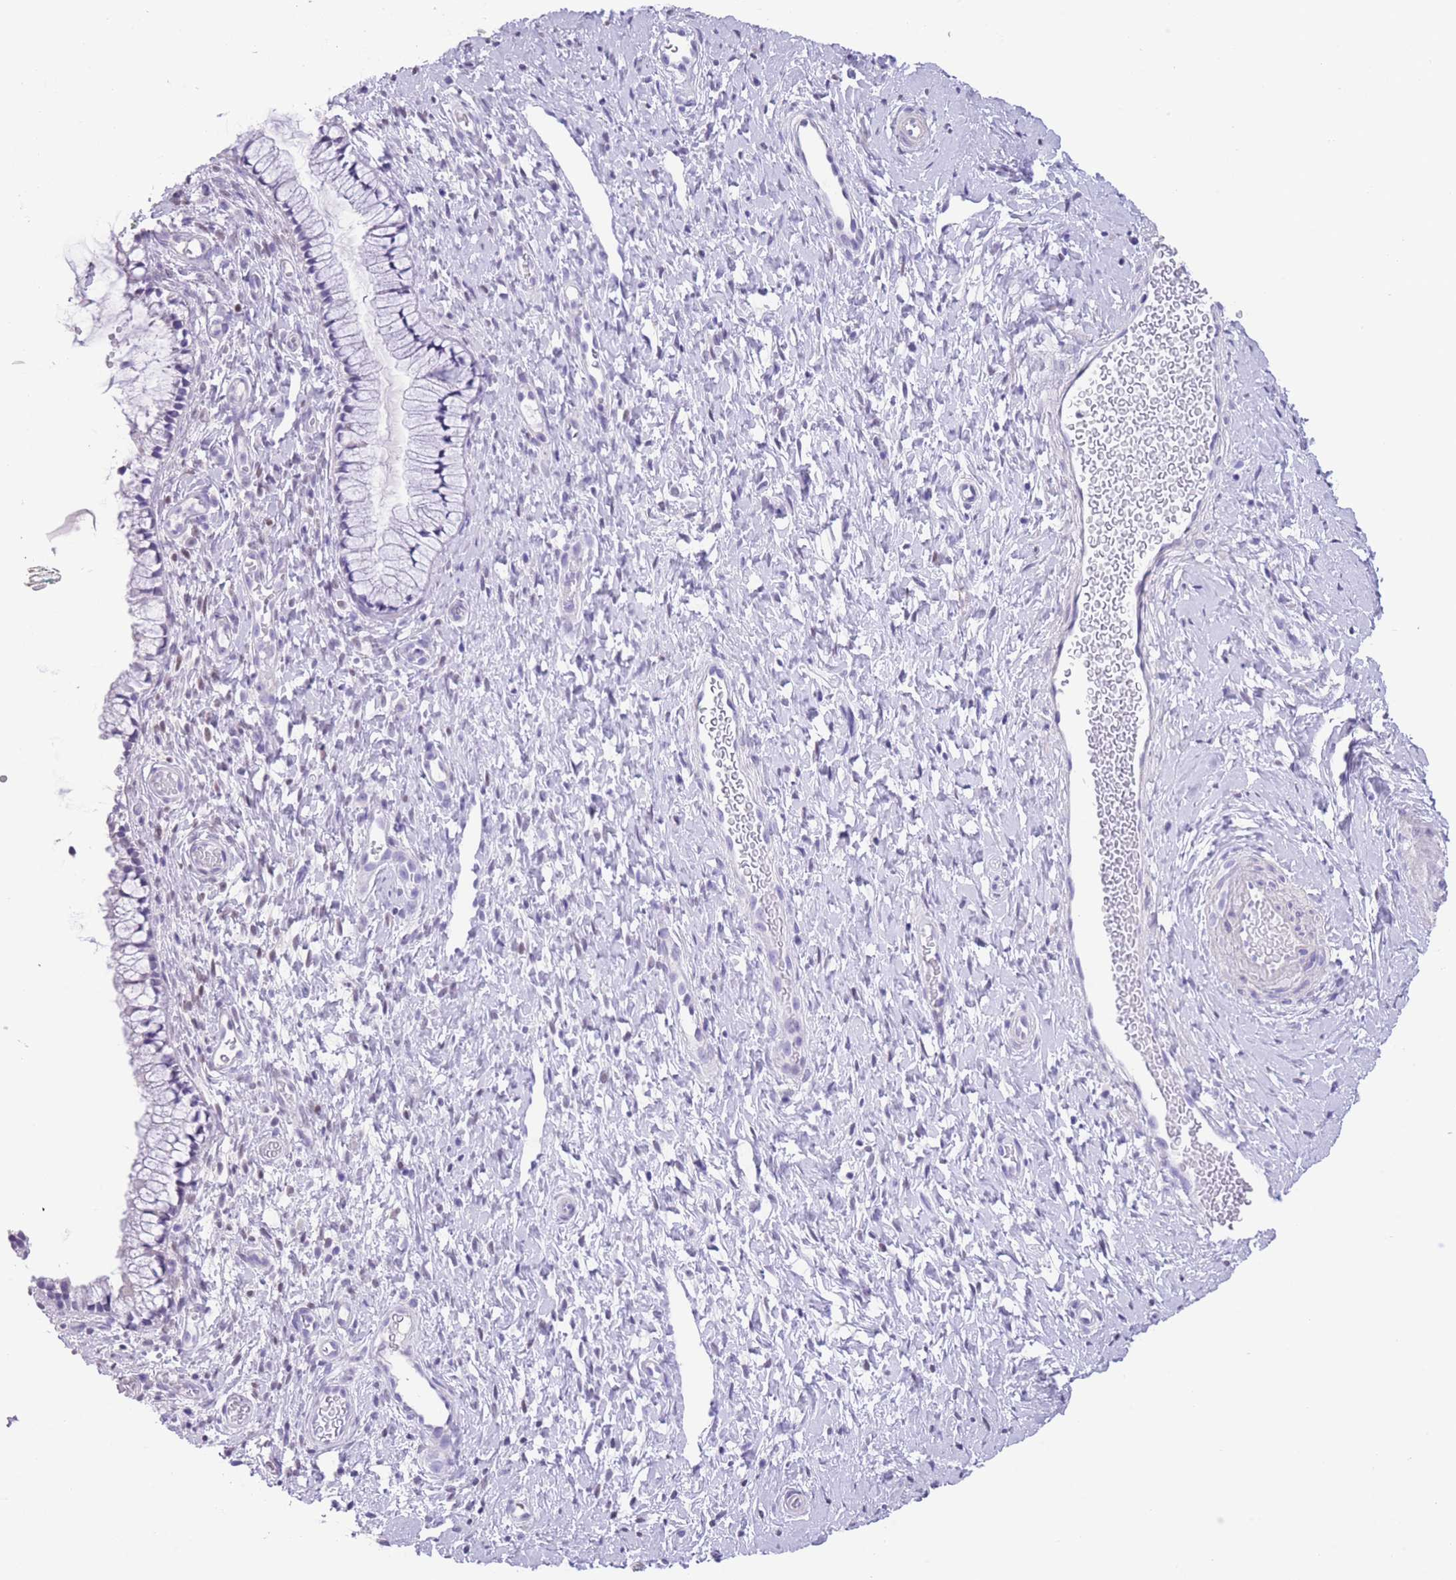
{"staining": {"intensity": "negative", "quantity": "none", "location": "none"}, "tissue": "cervix", "cell_type": "Glandular cells", "image_type": "normal", "snomed": [{"axis": "morphology", "description": "Normal tissue, NOS"}, {"axis": "topography", "description": "Cervix"}], "caption": "Protein analysis of benign cervix shows no significant positivity in glandular cells. (DAB IHC with hematoxylin counter stain).", "gene": "RAI2", "patient": {"sex": "female", "age": 36}}